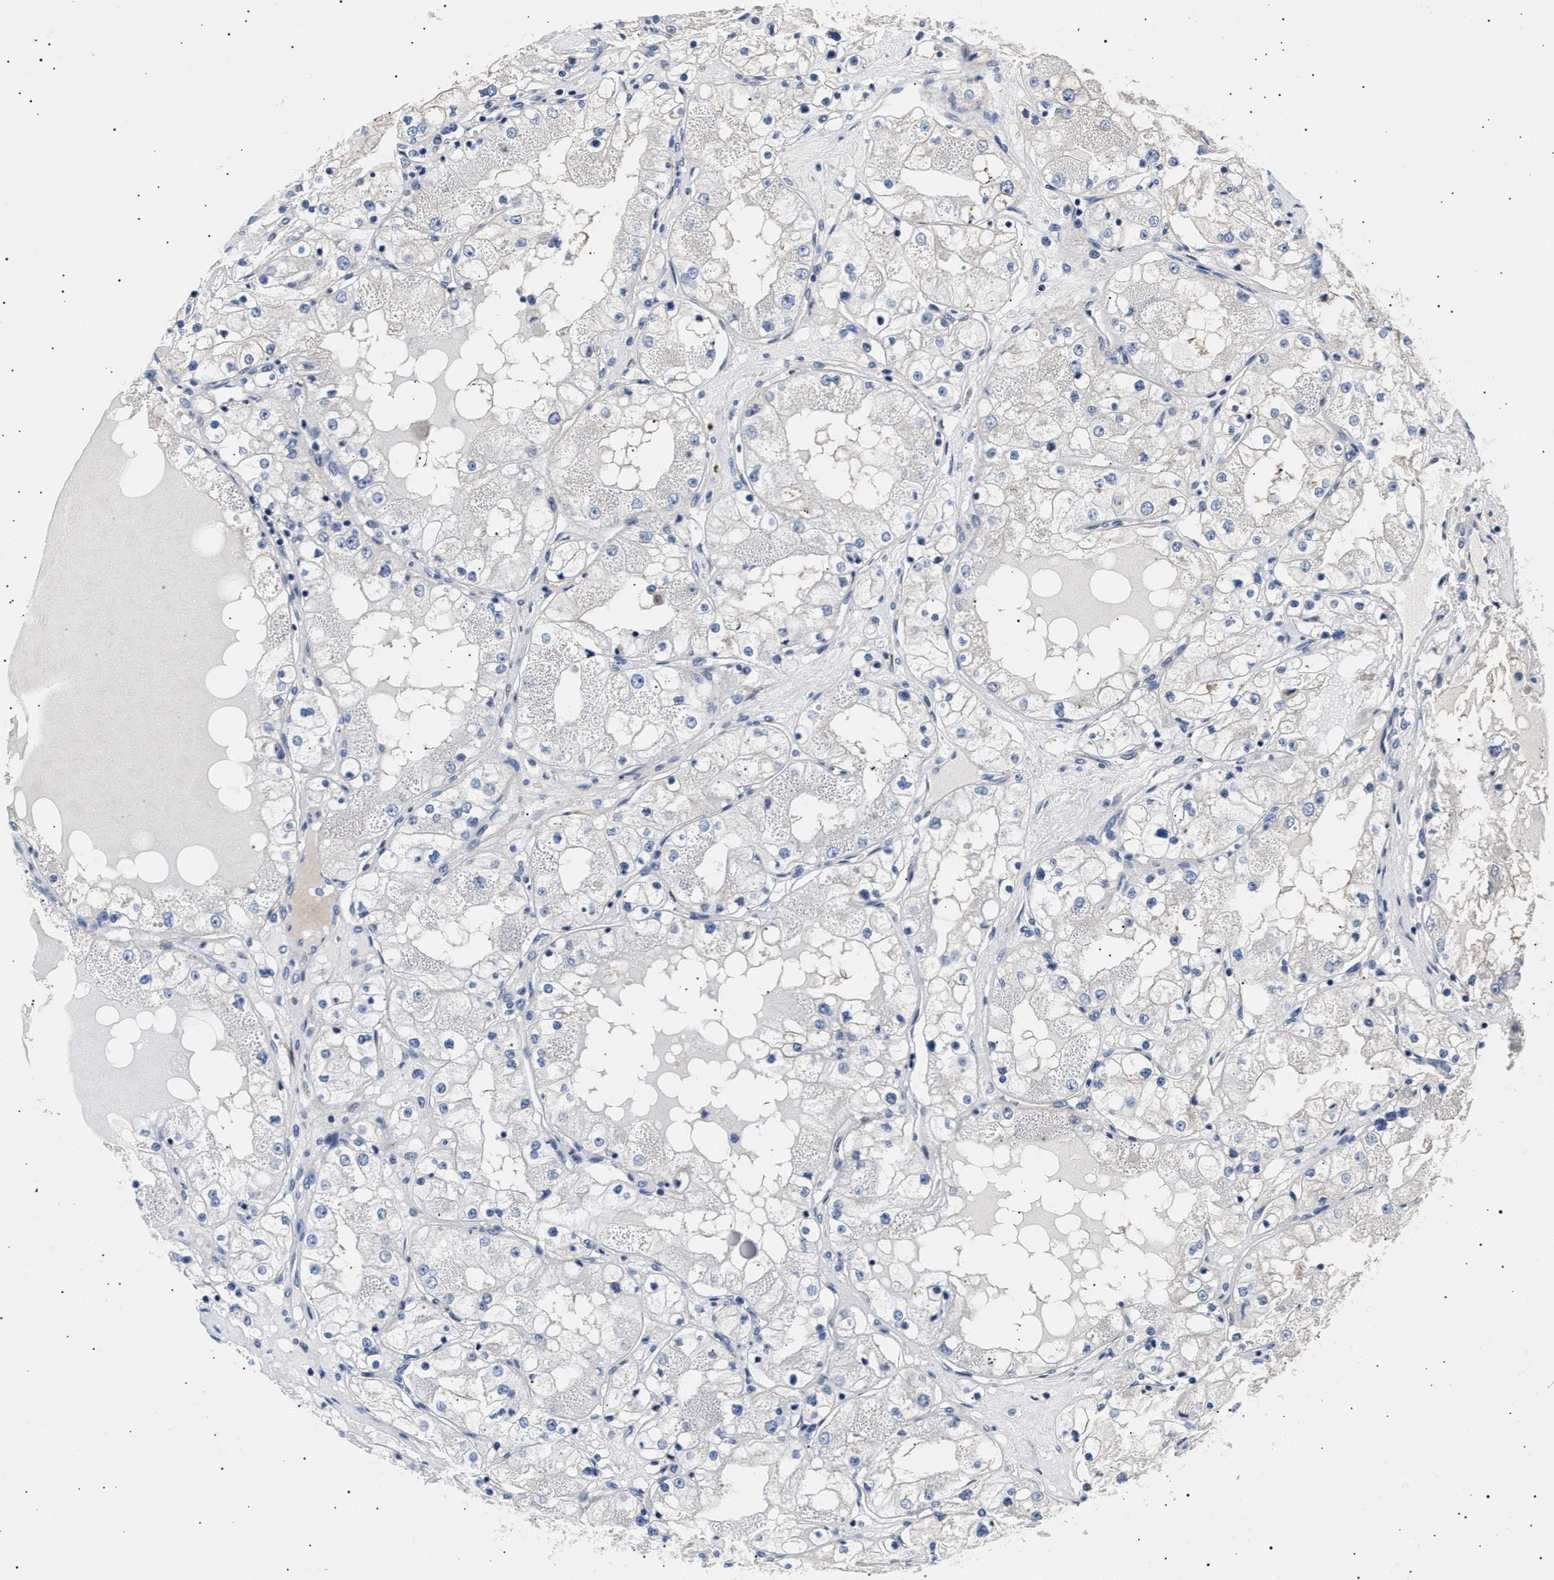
{"staining": {"intensity": "negative", "quantity": "none", "location": "none"}, "tissue": "renal cancer", "cell_type": "Tumor cells", "image_type": "cancer", "snomed": [{"axis": "morphology", "description": "Adenocarcinoma, NOS"}, {"axis": "topography", "description": "Kidney"}], "caption": "Immunohistochemistry (IHC) histopathology image of human renal adenocarcinoma stained for a protein (brown), which shows no staining in tumor cells.", "gene": "HEMGN", "patient": {"sex": "male", "age": 68}}